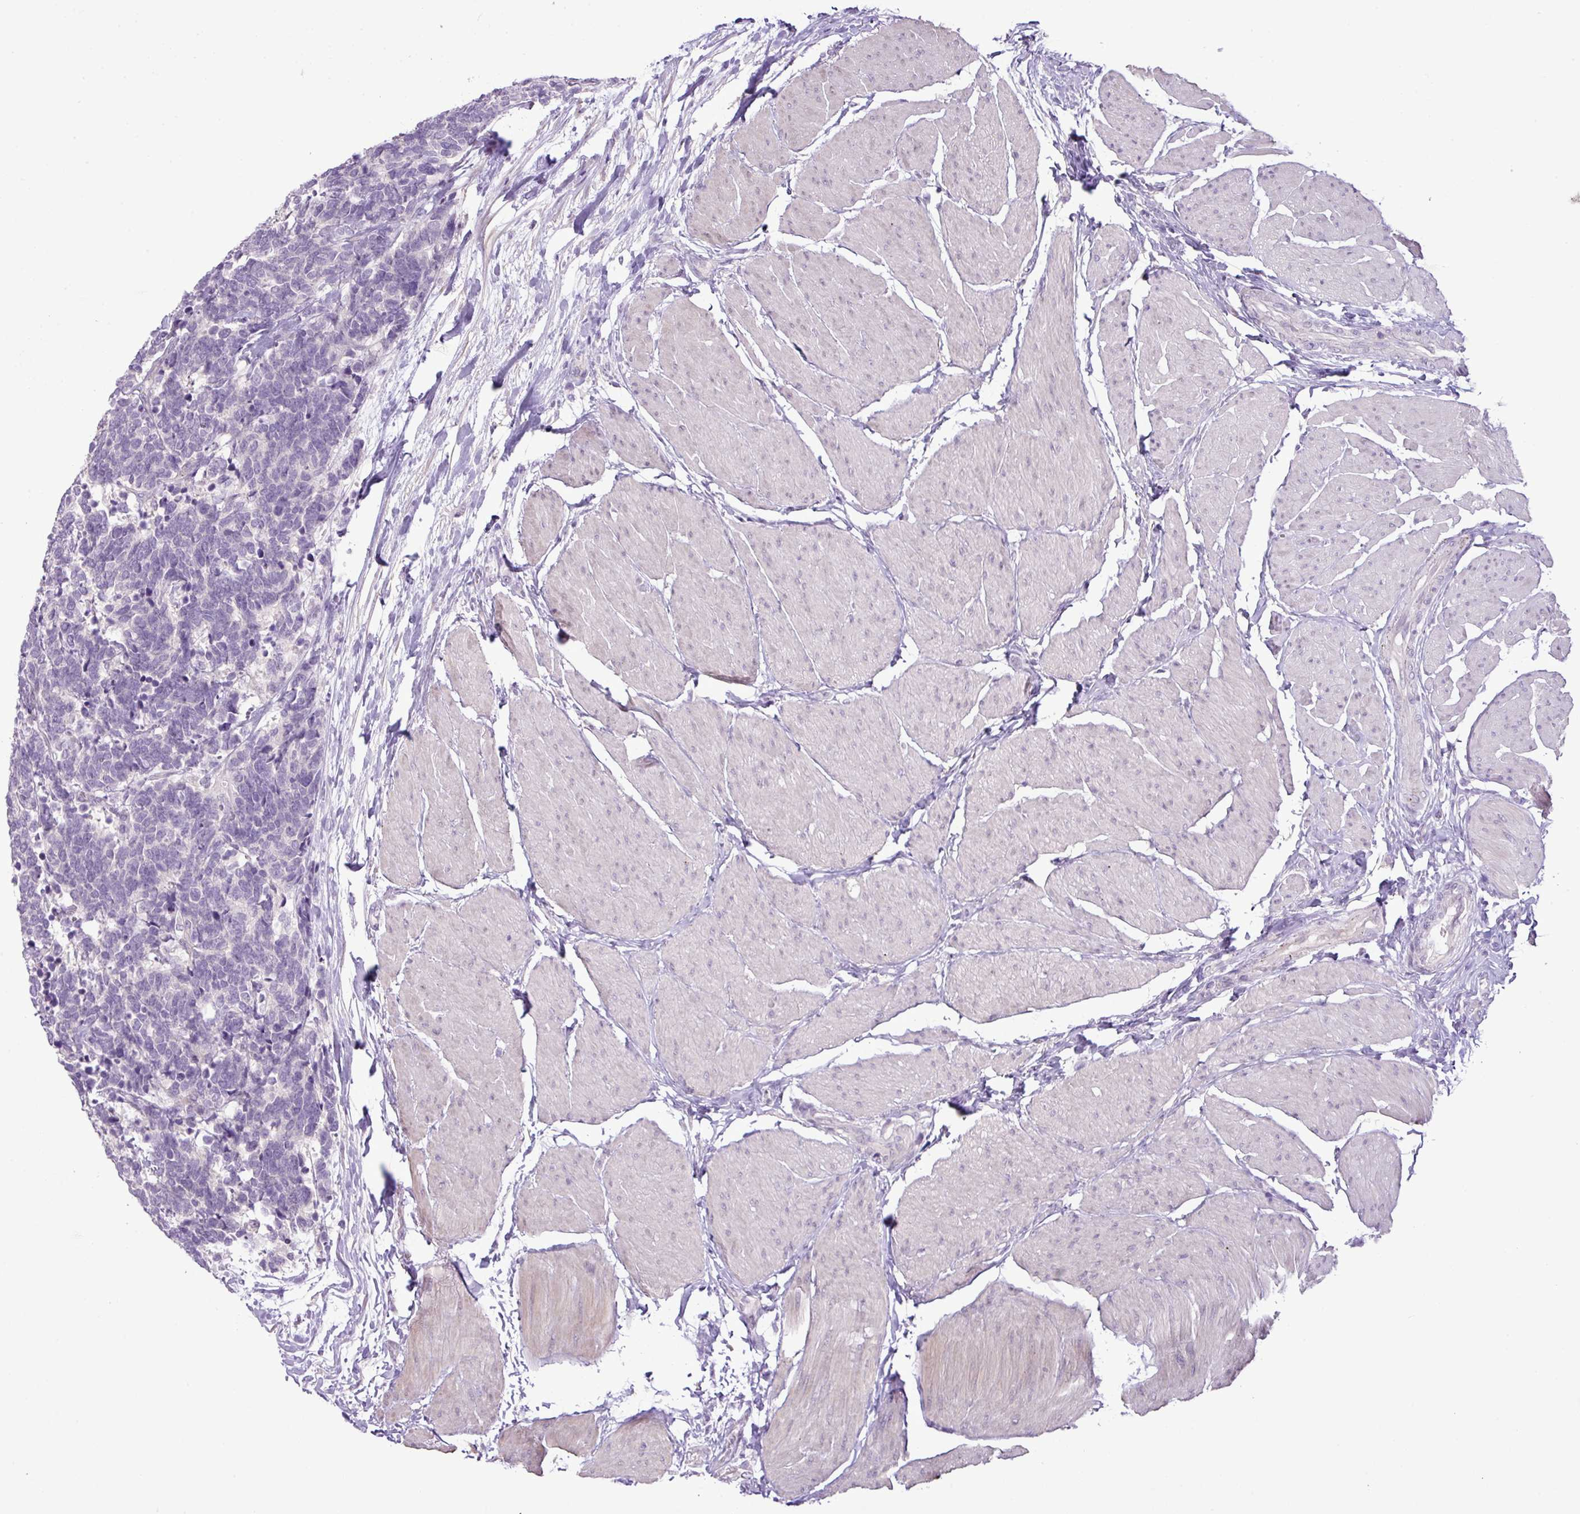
{"staining": {"intensity": "negative", "quantity": "none", "location": "none"}, "tissue": "carcinoid", "cell_type": "Tumor cells", "image_type": "cancer", "snomed": [{"axis": "morphology", "description": "Carcinoma, NOS"}, {"axis": "morphology", "description": "Carcinoid, malignant, NOS"}, {"axis": "topography", "description": "Urinary bladder"}], "caption": "Tumor cells show no significant protein positivity in carcinoma.", "gene": "DNAJB13", "patient": {"sex": "male", "age": 57}}